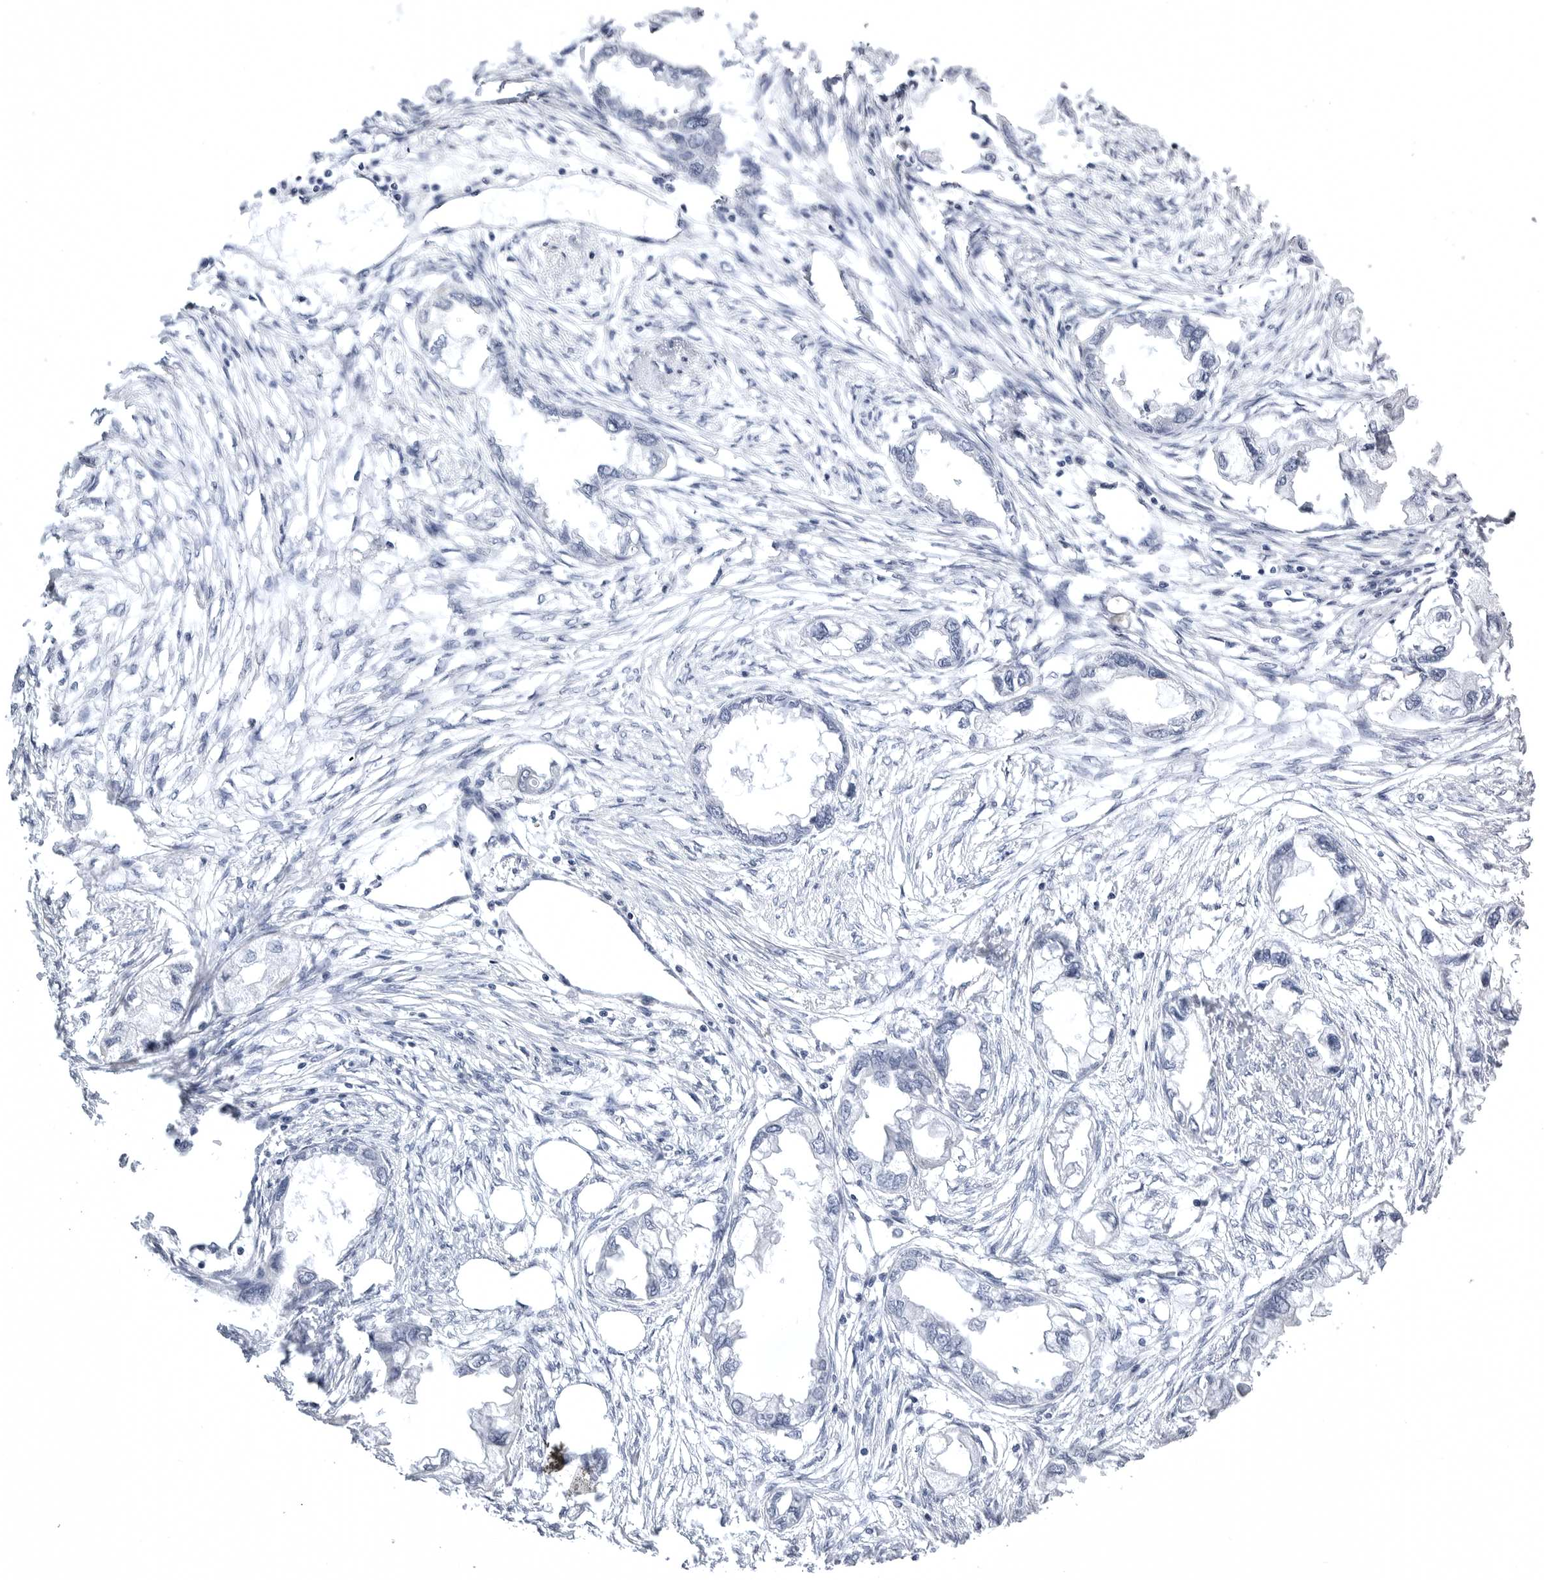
{"staining": {"intensity": "negative", "quantity": "none", "location": "none"}, "tissue": "endometrial cancer", "cell_type": "Tumor cells", "image_type": "cancer", "snomed": [{"axis": "morphology", "description": "Adenocarcinoma, NOS"}, {"axis": "morphology", "description": "Adenocarcinoma, metastatic, NOS"}, {"axis": "topography", "description": "Adipose tissue"}, {"axis": "topography", "description": "Endometrium"}], "caption": "Tumor cells show no significant protein staining in endometrial metastatic adenocarcinoma. (Brightfield microscopy of DAB (3,3'-diaminobenzidine) IHC at high magnification).", "gene": "TUFM", "patient": {"sex": "female", "age": 67}}